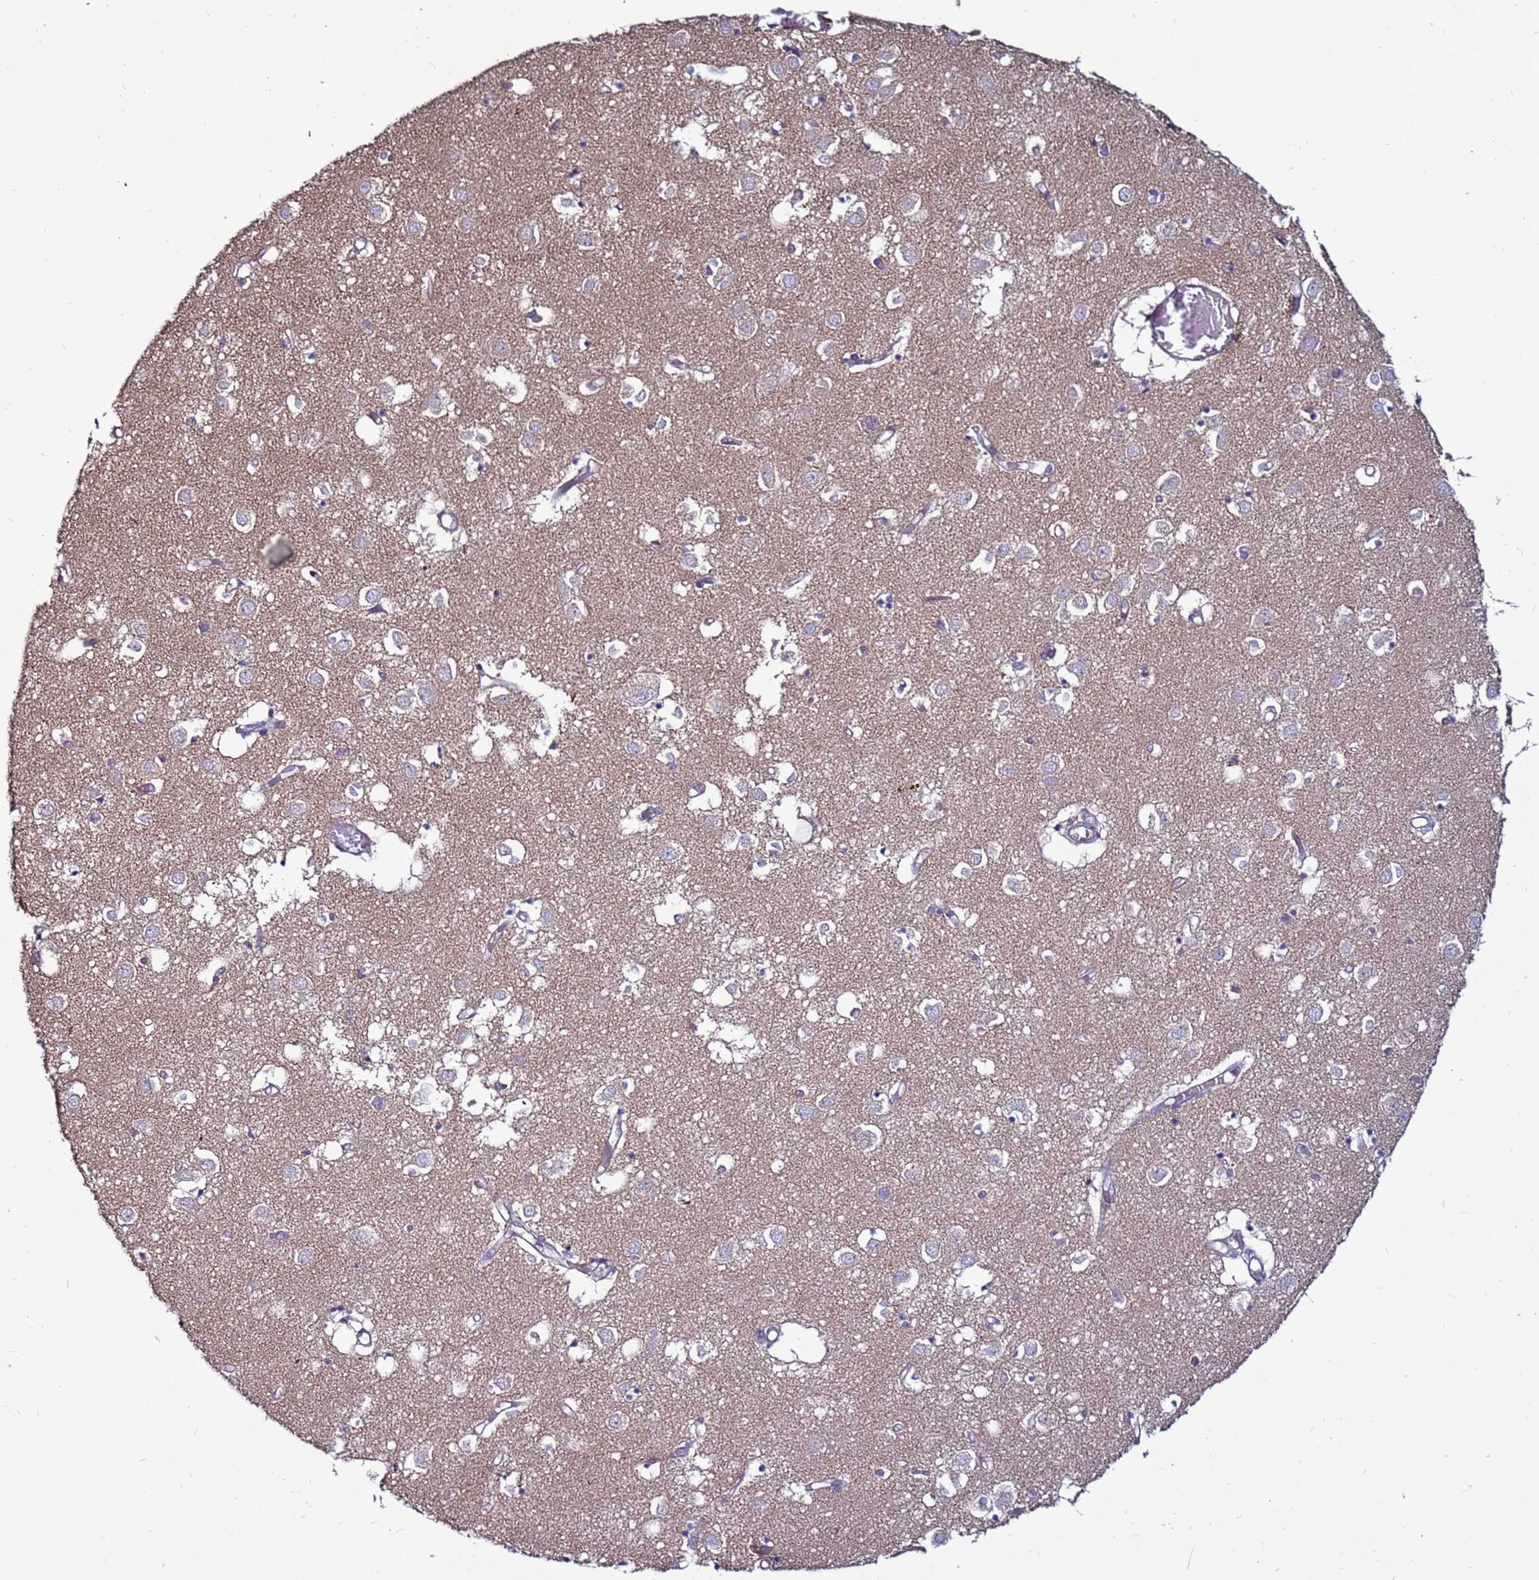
{"staining": {"intensity": "weak", "quantity": "<25%", "location": "cytoplasmic/membranous"}, "tissue": "caudate", "cell_type": "Glial cells", "image_type": "normal", "snomed": [{"axis": "morphology", "description": "Normal tissue, NOS"}, {"axis": "topography", "description": "Lateral ventricle wall"}], "caption": "This is an IHC micrograph of normal human caudate. There is no expression in glial cells.", "gene": "NRN1L", "patient": {"sex": "male", "age": 70}}